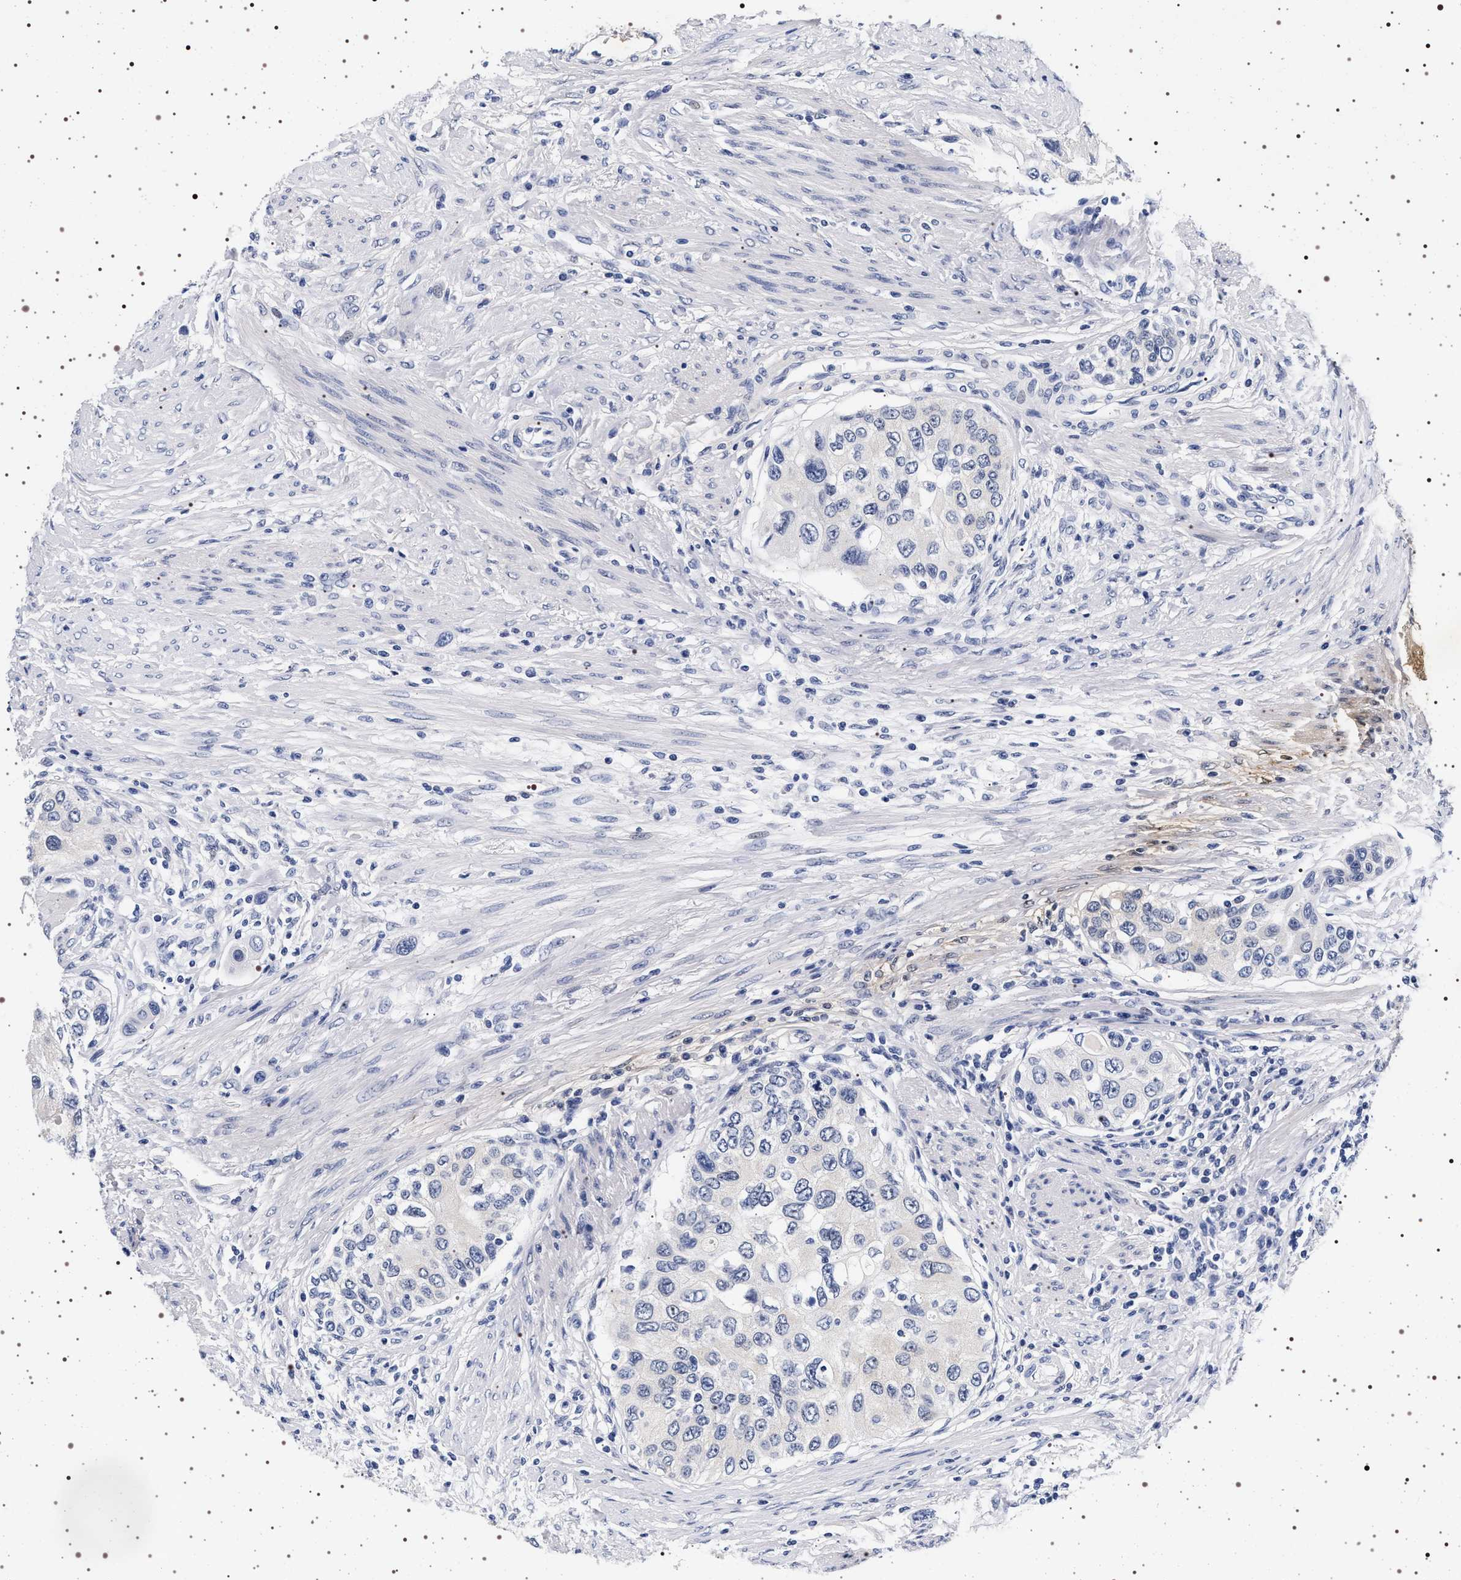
{"staining": {"intensity": "negative", "quantity": "none", "location": "none"}, "tissue": "urothelial cancer", "cell_type": "Tumor cells", "image_type": "cancer", "snomed": [{"axis": "morphology", "description": "Urothelial carcinoma, High grade"}, {"axis": "topography", "description": "Urinary bladder"}], "caption": "Immunohistochemical staining of urothelial carcinoma (high-grade) shows no significant expression in tumor cells.", "gene": "MAPK10", "patient": {"sex": "female", "age": 56}}